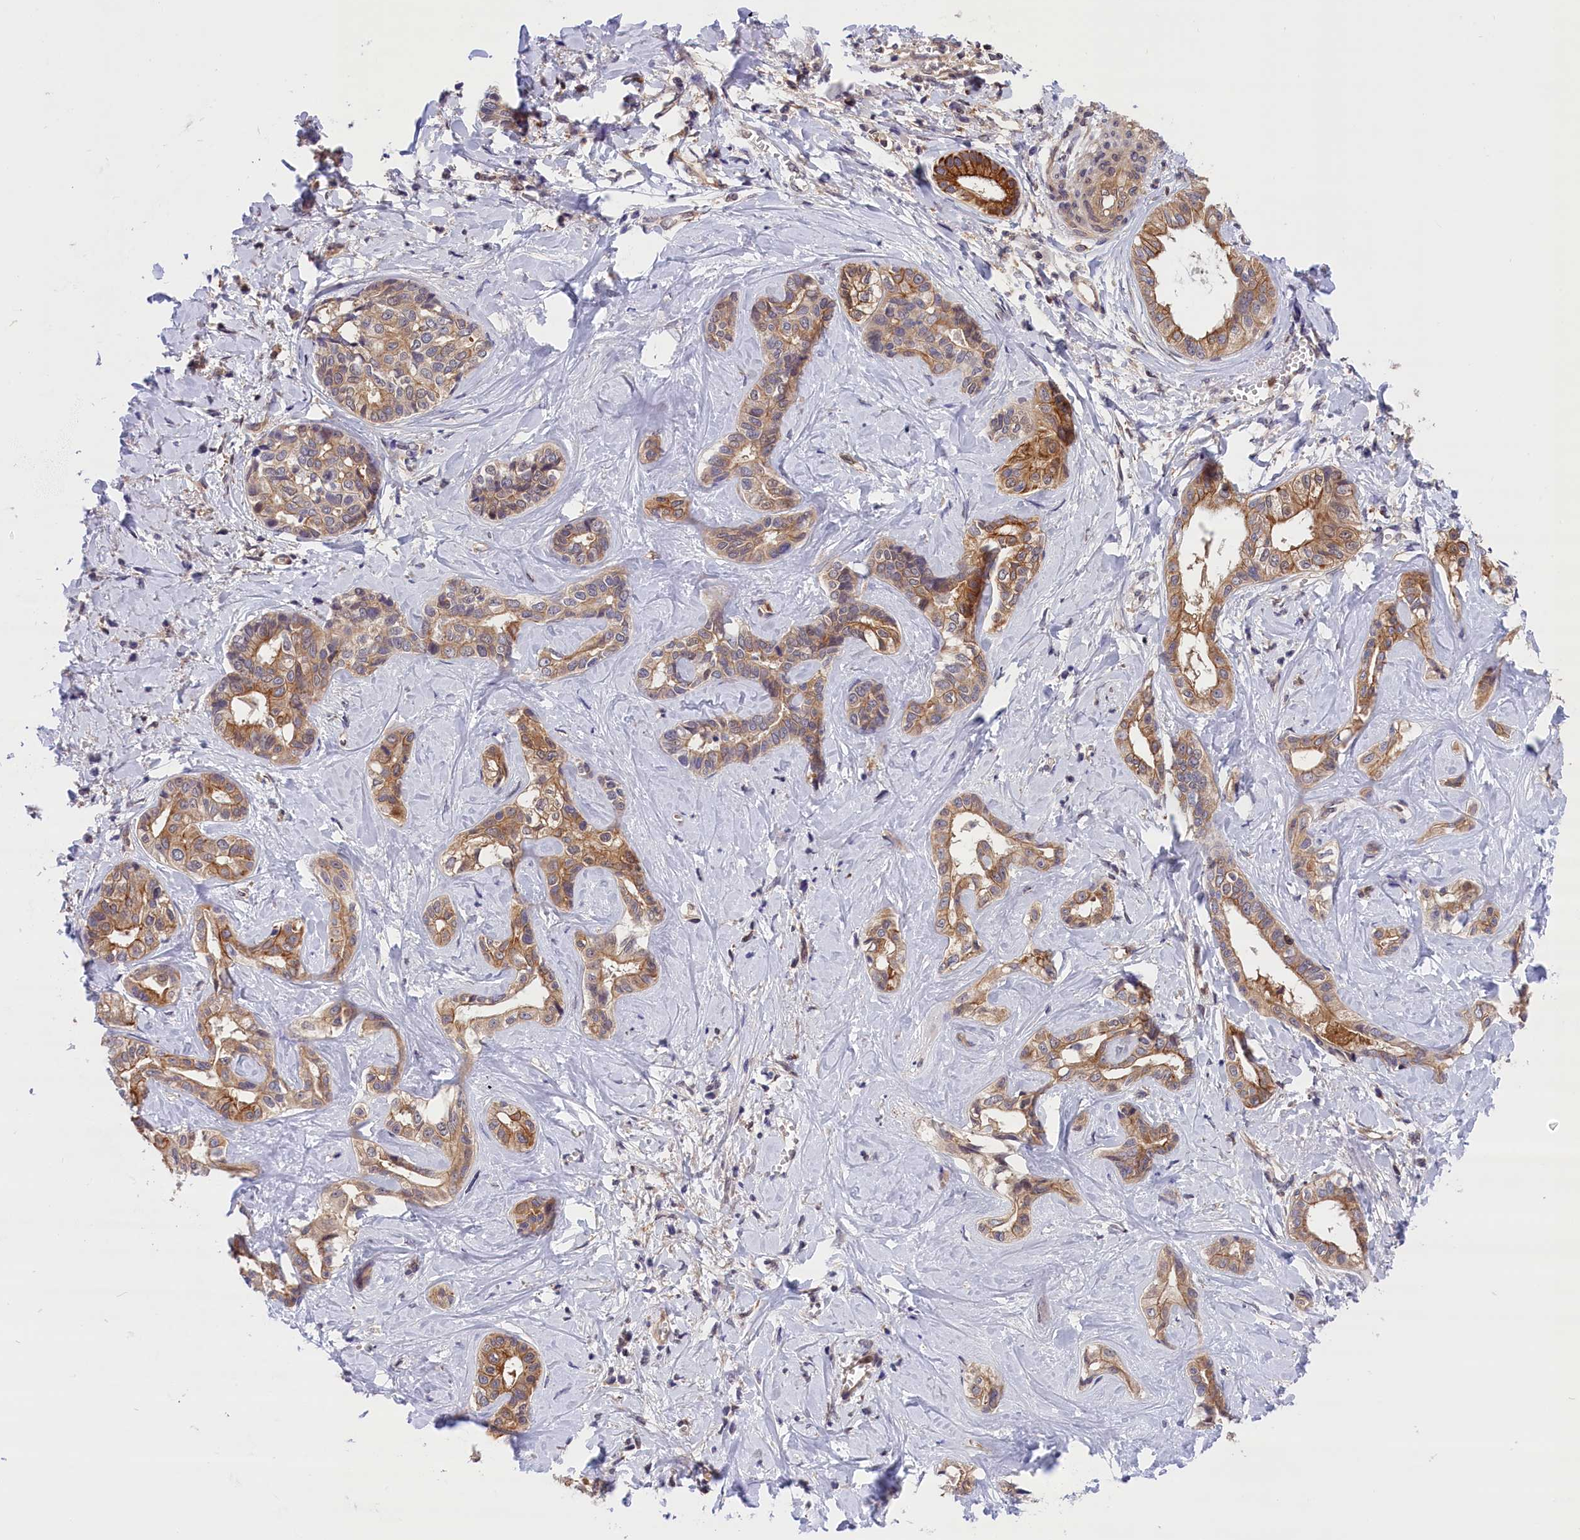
{"staining": {"intensity": "weak", "quantity": ">75%", "location": "cytoplasmic/membranous"}, "tissue": "liver cancer", "cell_type": "Tumor cells", "image_type": "cancer", "snomed": [{"axis": "morphology", "description": "Cholangiocarcinoma"}, {"axis": "topography", "description": "Liver"}], "caption": "Protein expression analysis of human cholangiocarcinoma (liver) reveals weak cytoplasmic/membranous expression in approximately >75% of tumor cells.", "gene": "TBCB", "patient": {"sex": "female", "age": 77}}